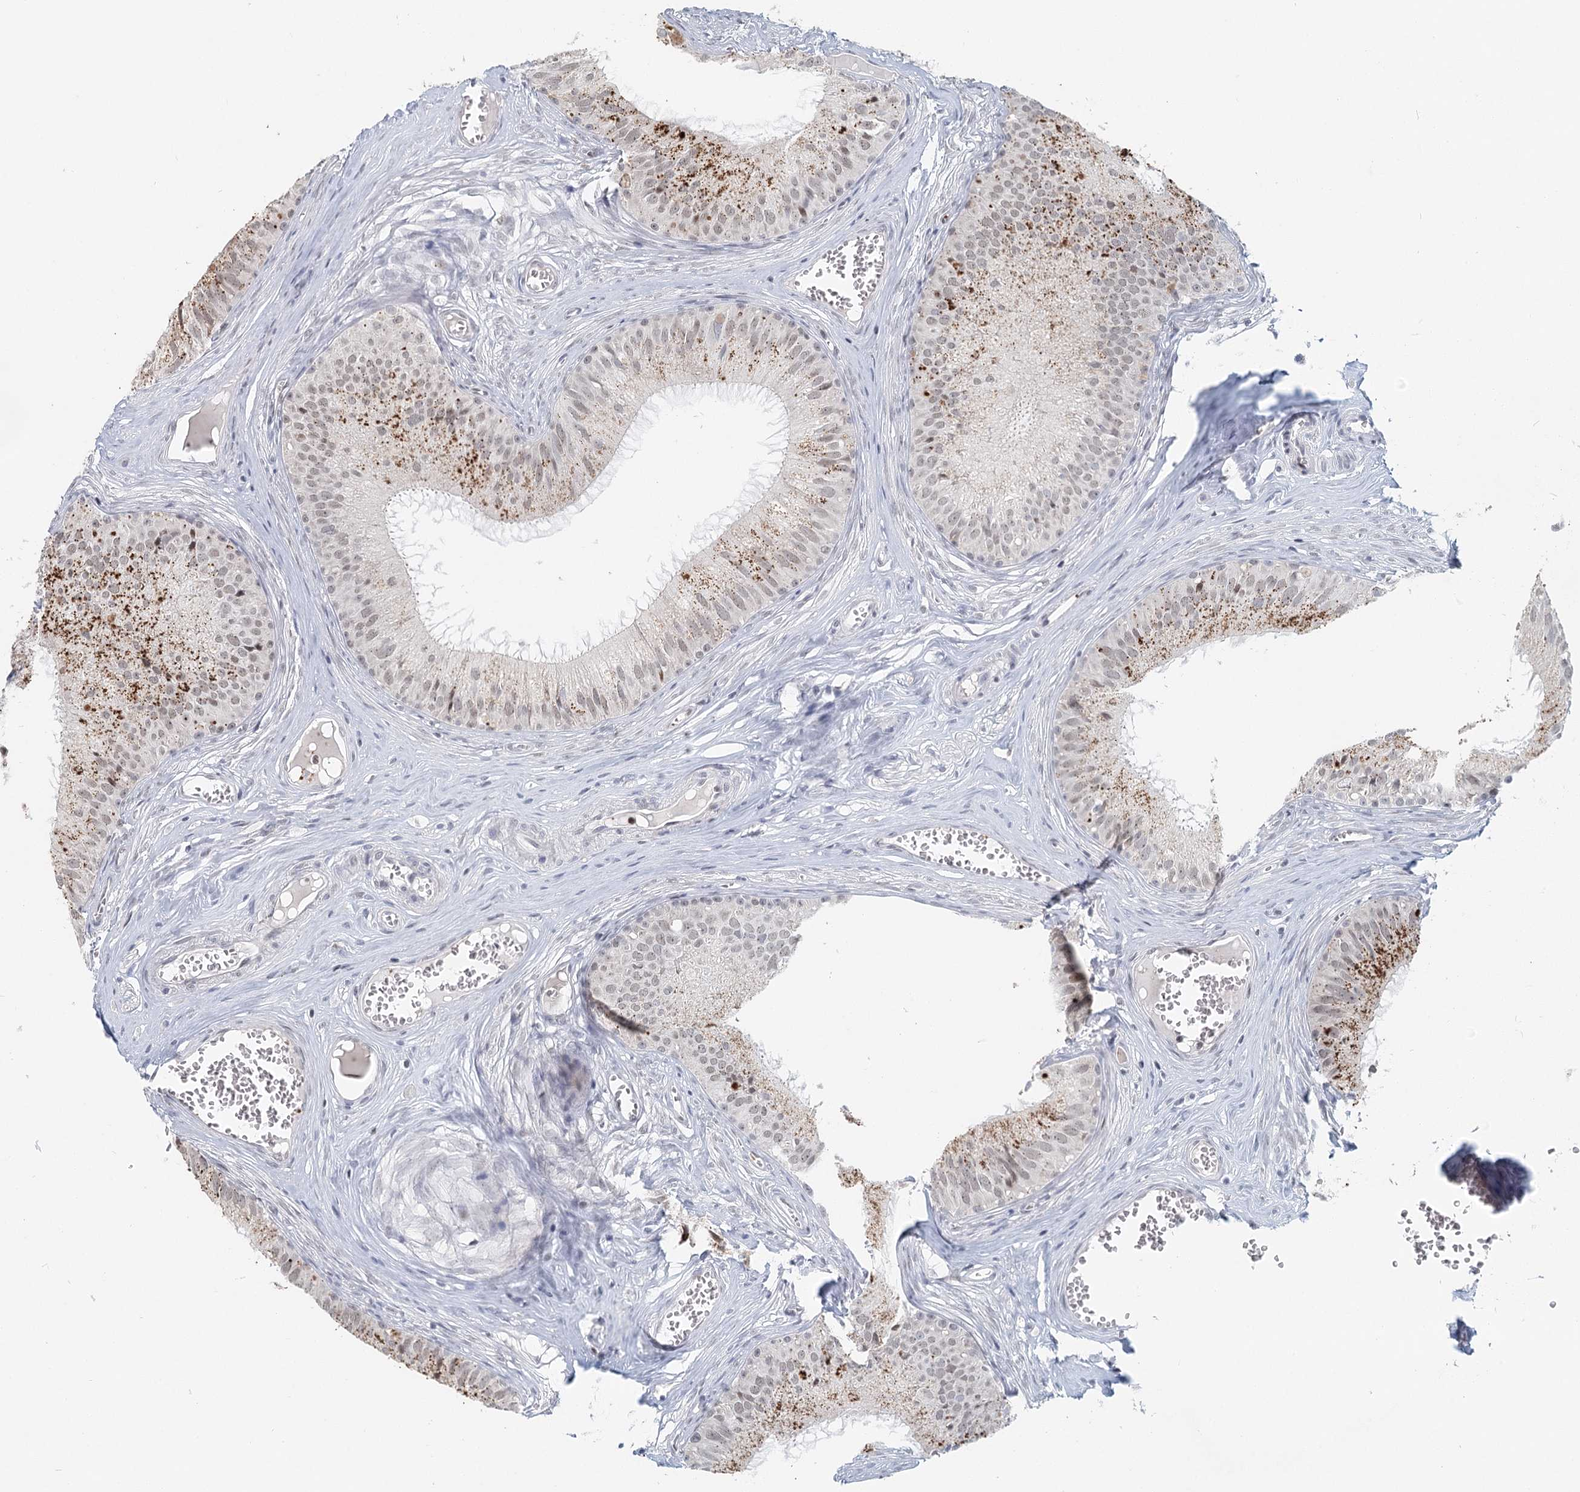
{"staining": {"intensity": "weak", "quantity": "25%-75%", "location": "cytoplasmic/membranous,nuclear"}, "tissue": "epididymis", "cell_type": "Glandular cells", "image_type": "normal", "snomed": [{"axis": "morphology", "description": "Normal tissue, NOS"}, {"axis": "topography", "description": "Epididymis"}], "caption": "This histopathology image displays unremarkable epididymis stained with immunohistochemistry to label a protein in brown. The cytoplasmic/membranous,nuclear of glandular cells show weak positivity for the protein. Nuclei are counter-stained blue.", "gene": "BNIP5", "patient": {"sex": "male", "age": 36}}